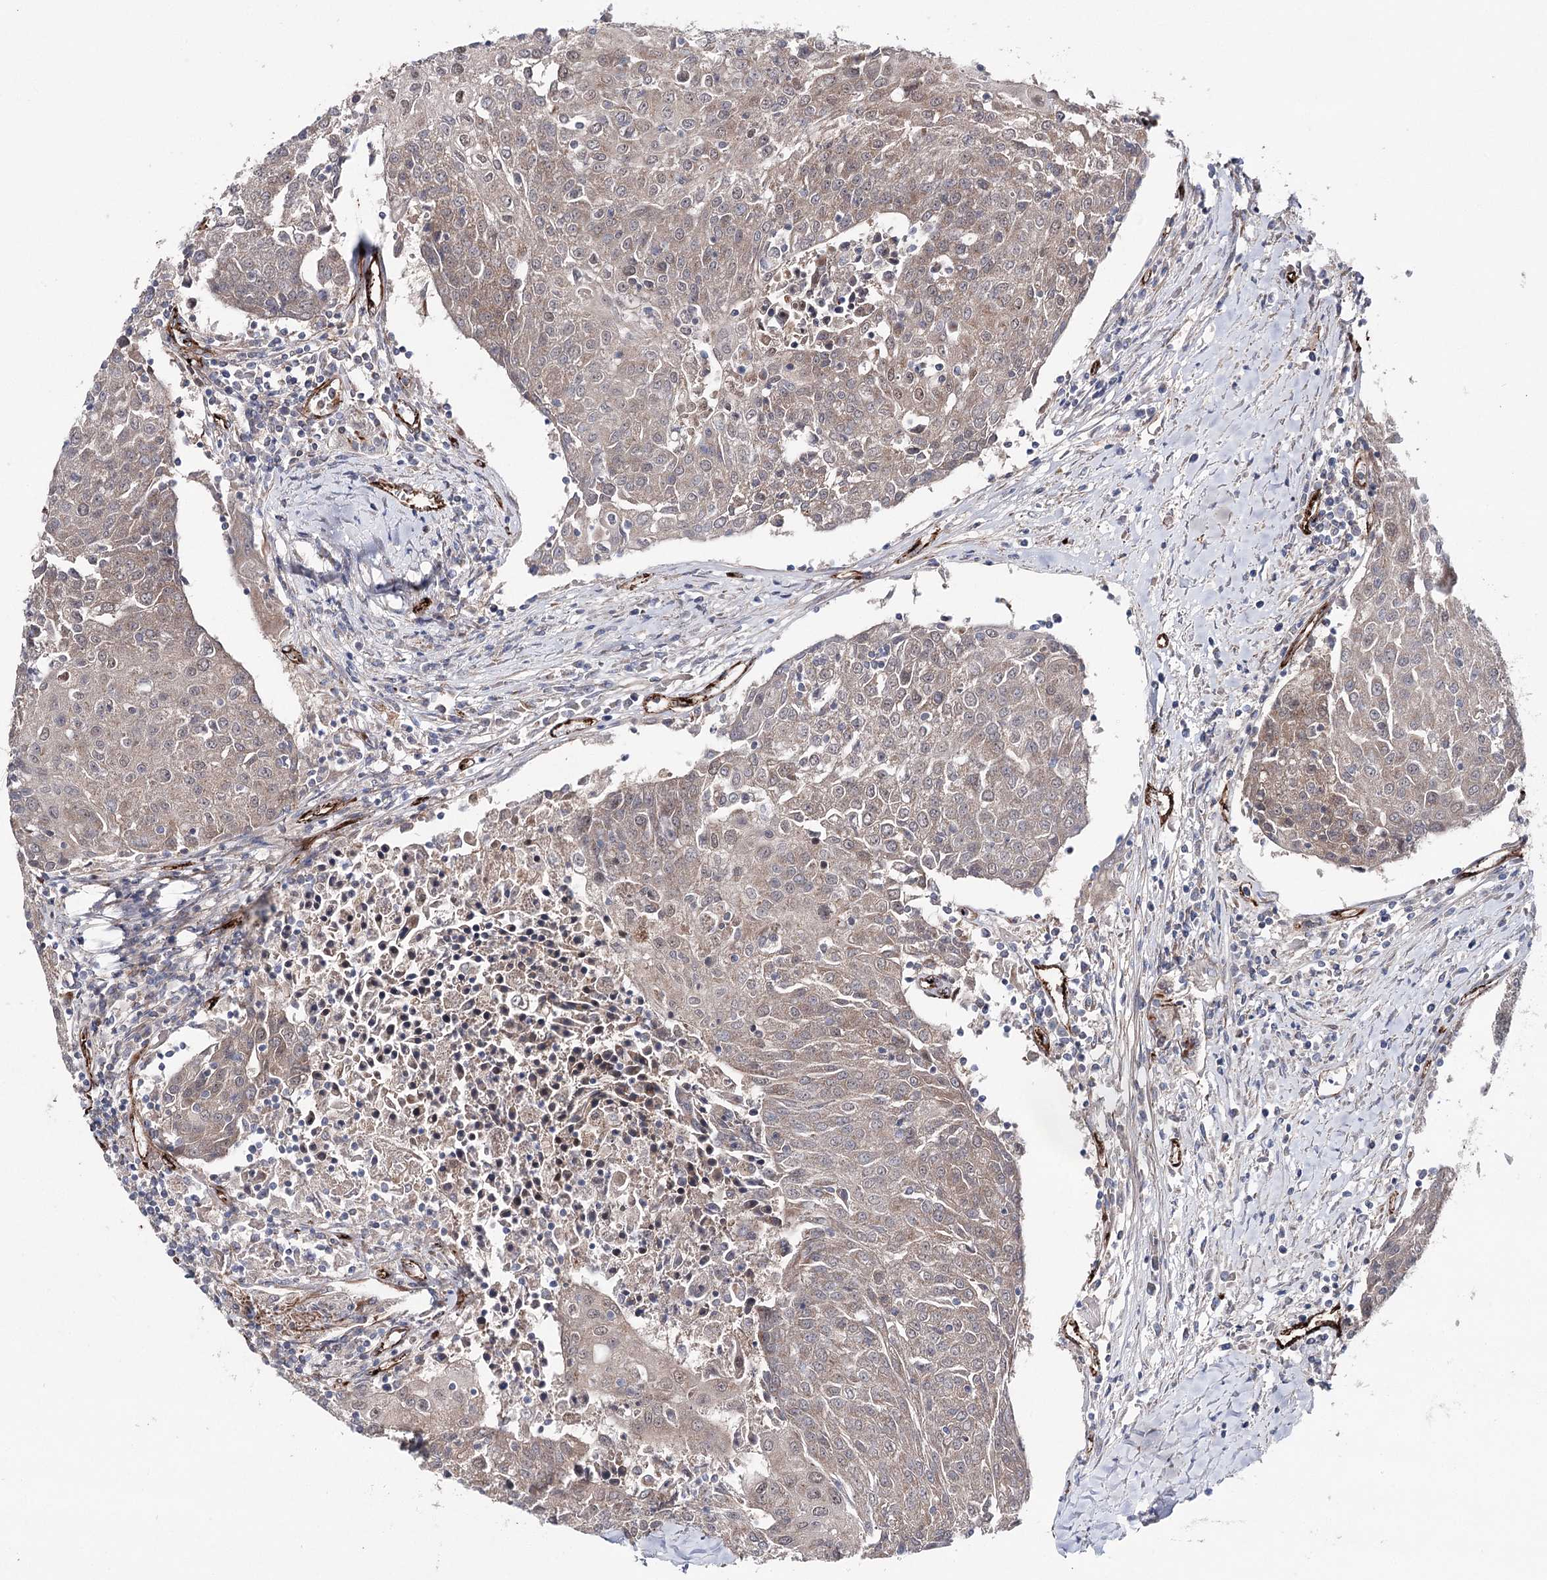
{"staining": {"intensity": "weak", "quantity": ">75%", "location": "cytoplasmic/membranous,nuclear"}, "tissue": "urothelial cancer", "cell_type": "Tumor cells", "image_type": "cancer", "snomed": [{"axis": "morphology", "description": "Urothelial carcinoma, High grade"}, {"axis": "topography", "description": "Urinary bladder"}], "caption": "IHC micrograph of human high-grade urothelial carcinoma stained for a protein (brown), which exhibits low levels of weak cytoplasmic/membranous and nuclear staining in approximately >75% of tumor cells.", "gene": "MIB1", "patient": {"sex": "female", "age": 85}}